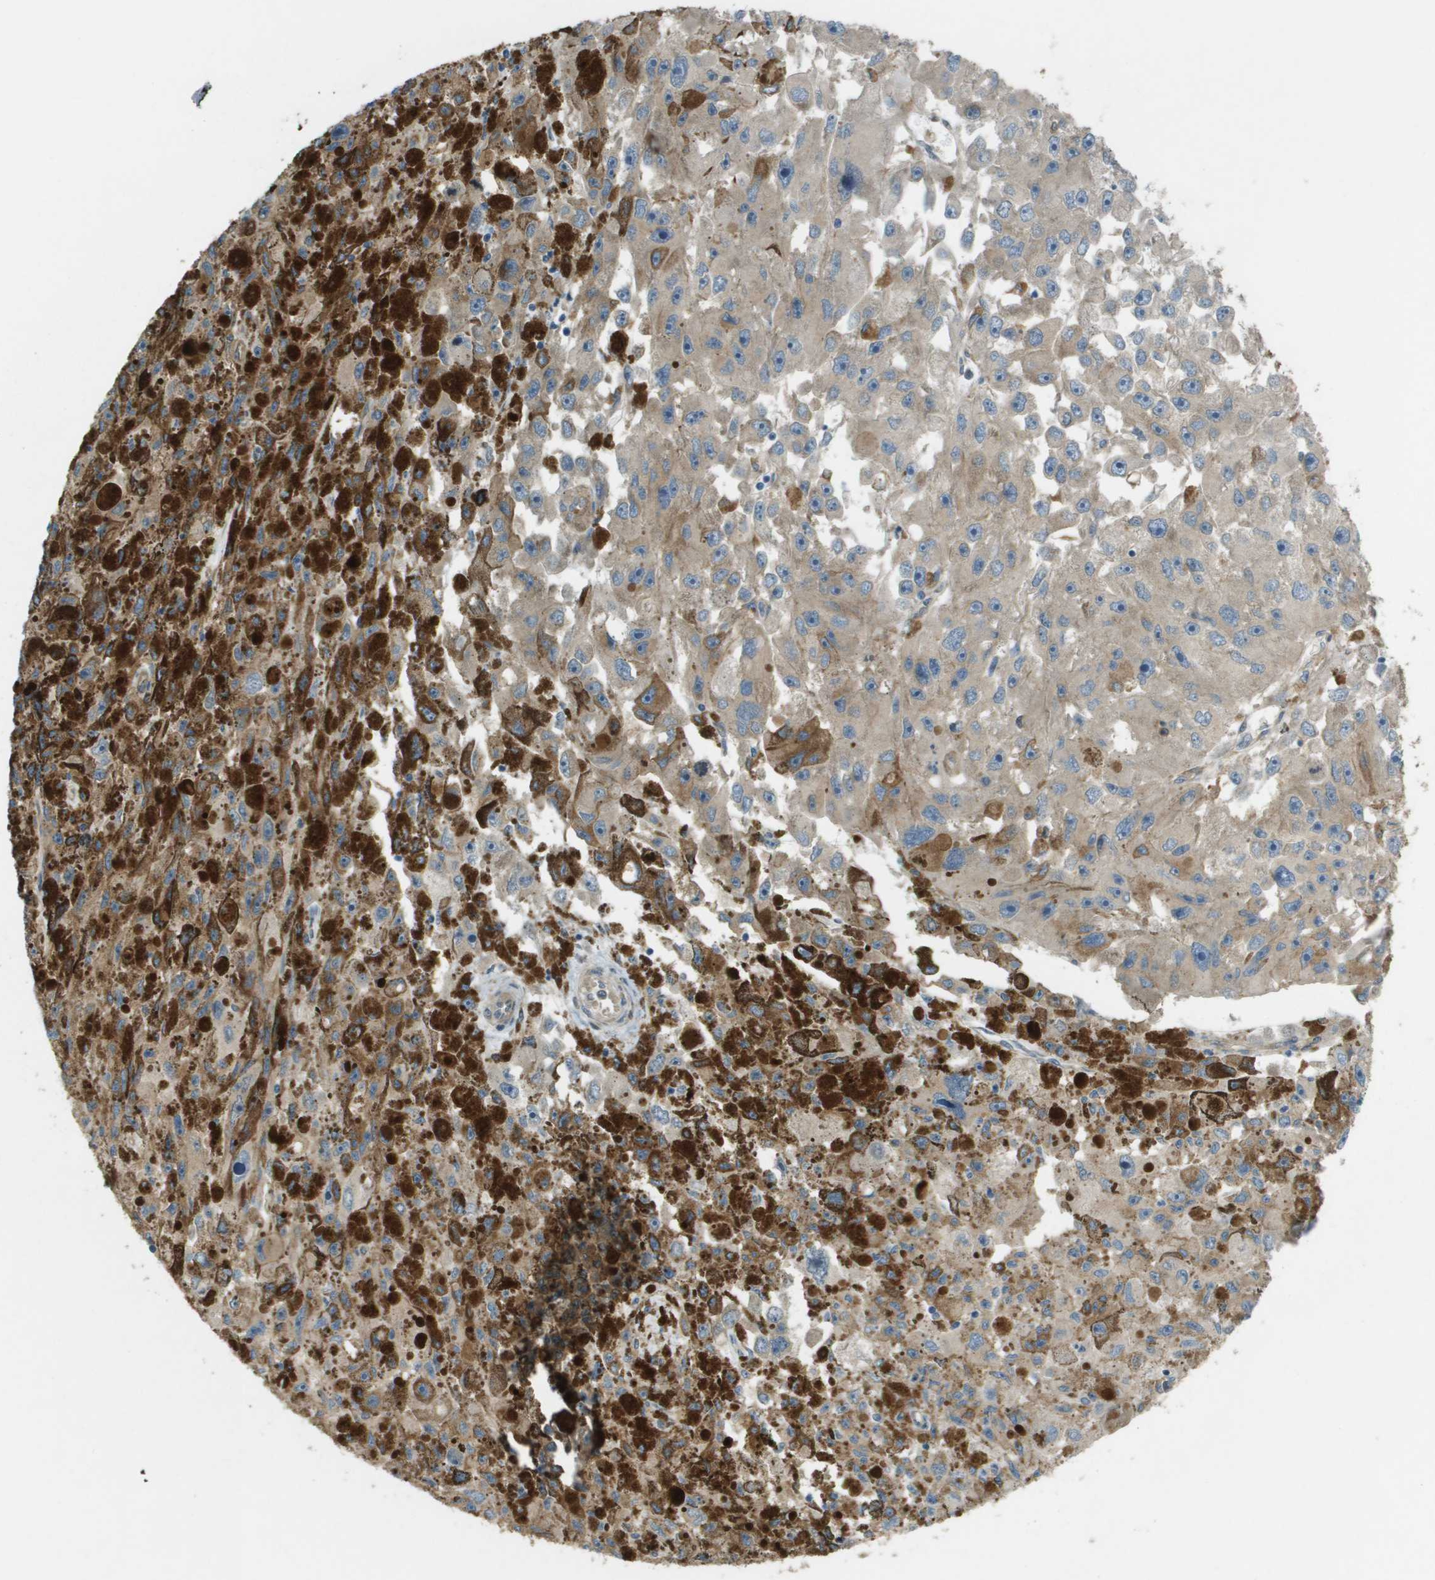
{"staining": {"intensity": "weak", "quantity": ">75%", "location": "cytoplasmic/membranous"}, "tissue": "melanoma", "cell_type": "Tumor cells", "image_type": "cancer", "snomed": [{"axis": "morphology", "description": "Malignant melanoma, NOS"}, {"axis": "topography", "description": "Skin"}], "caption": "Immunohistochemistry of human malignant melanoma exhibits low levels of weak cytoplasmic/membranous staining in about >75% of tumor cells.", "gene": "CORO1B", "patient": {"sex": "female", "age": 104}}